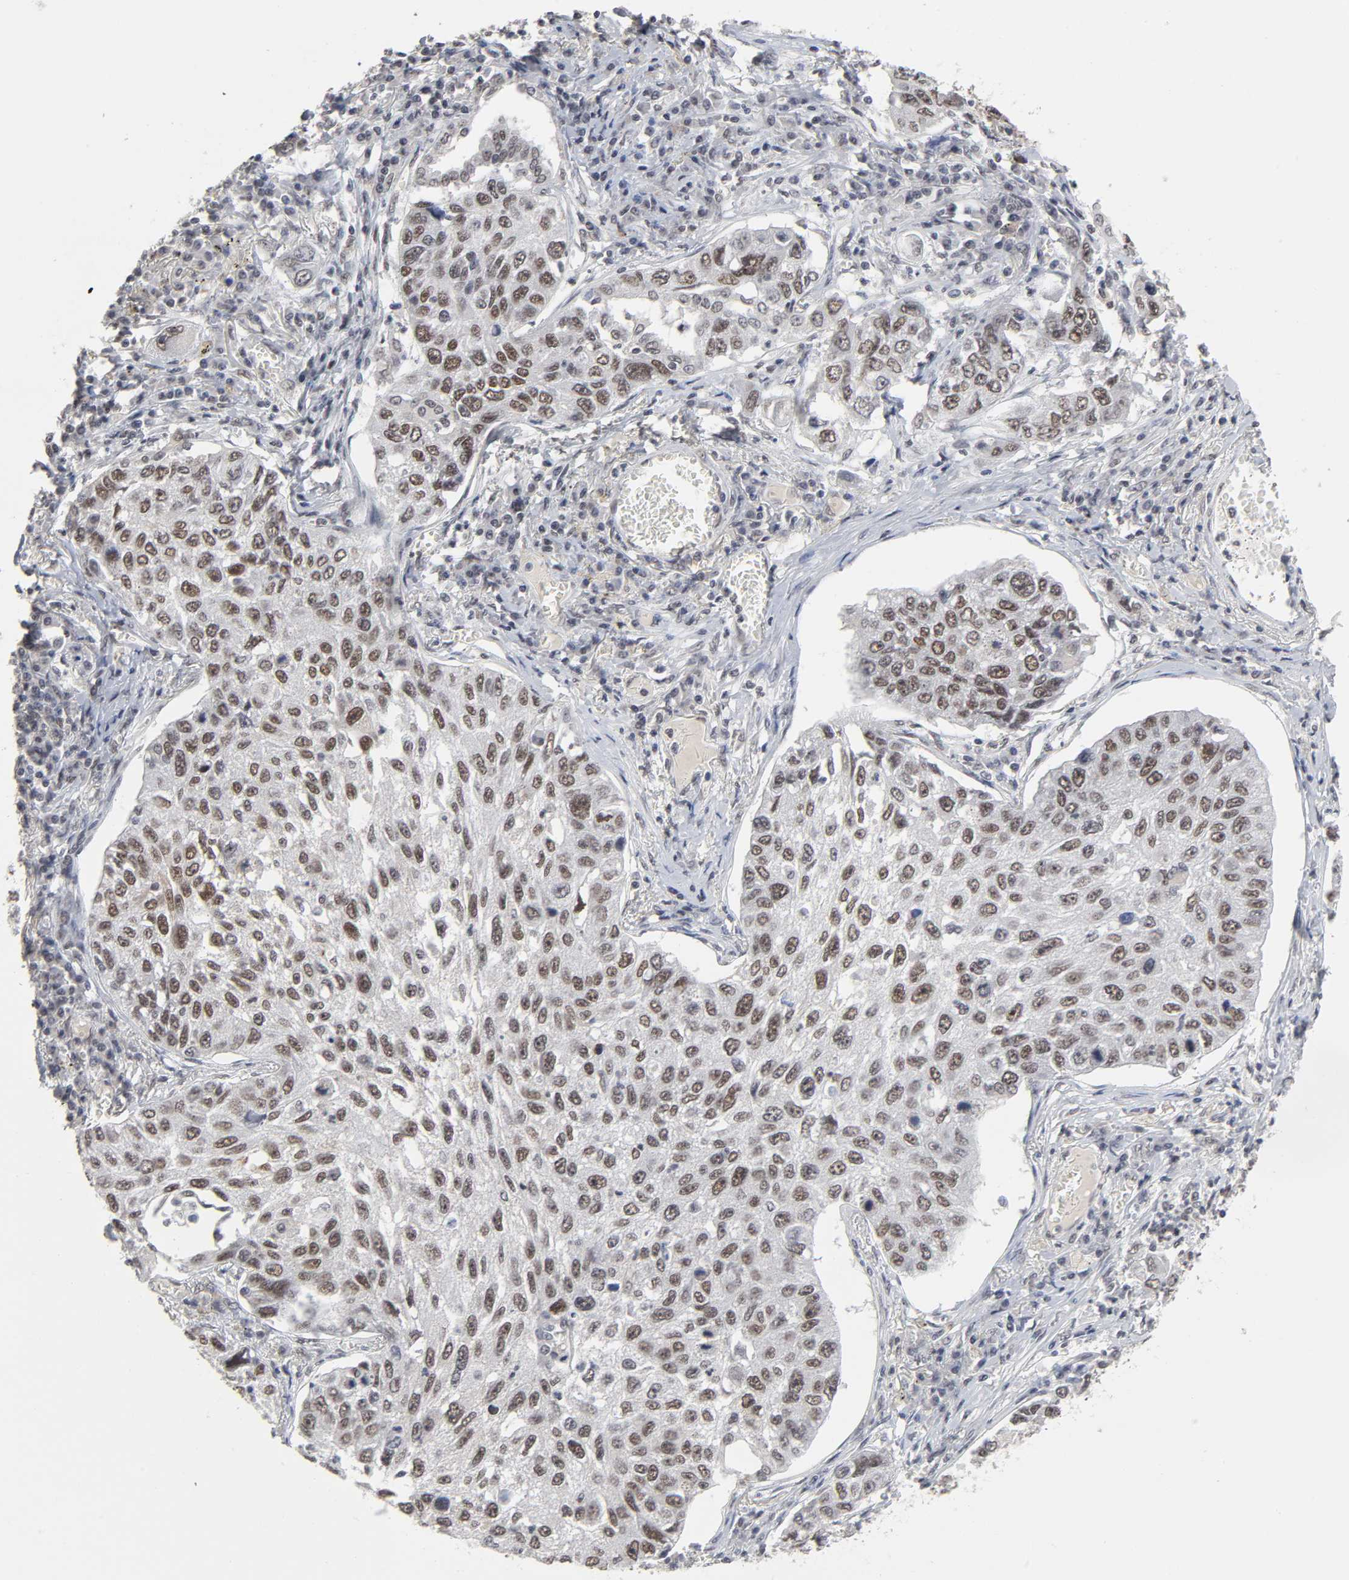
{"staining": {"intensity": "moderate", "quantity": ">75%", "location": "nuclear"}, "tissue": "lung cancer", "cell_type": "Tumor cells", "image_type": "cancer", "snomed": [{"axis": "morphology", "description": "Squamous cell carcinoma, NOS"}, {"axis": "topography", "description": "Lung"}], "caption": "This photomicrograph shows IHC staining of squamous cell carcinoma (lung), with medium moderate nuclear positivity in approximately >75% of tumor cells.", "gene": "TRIM33", "patient": {"sex": "male", "age": 71}}